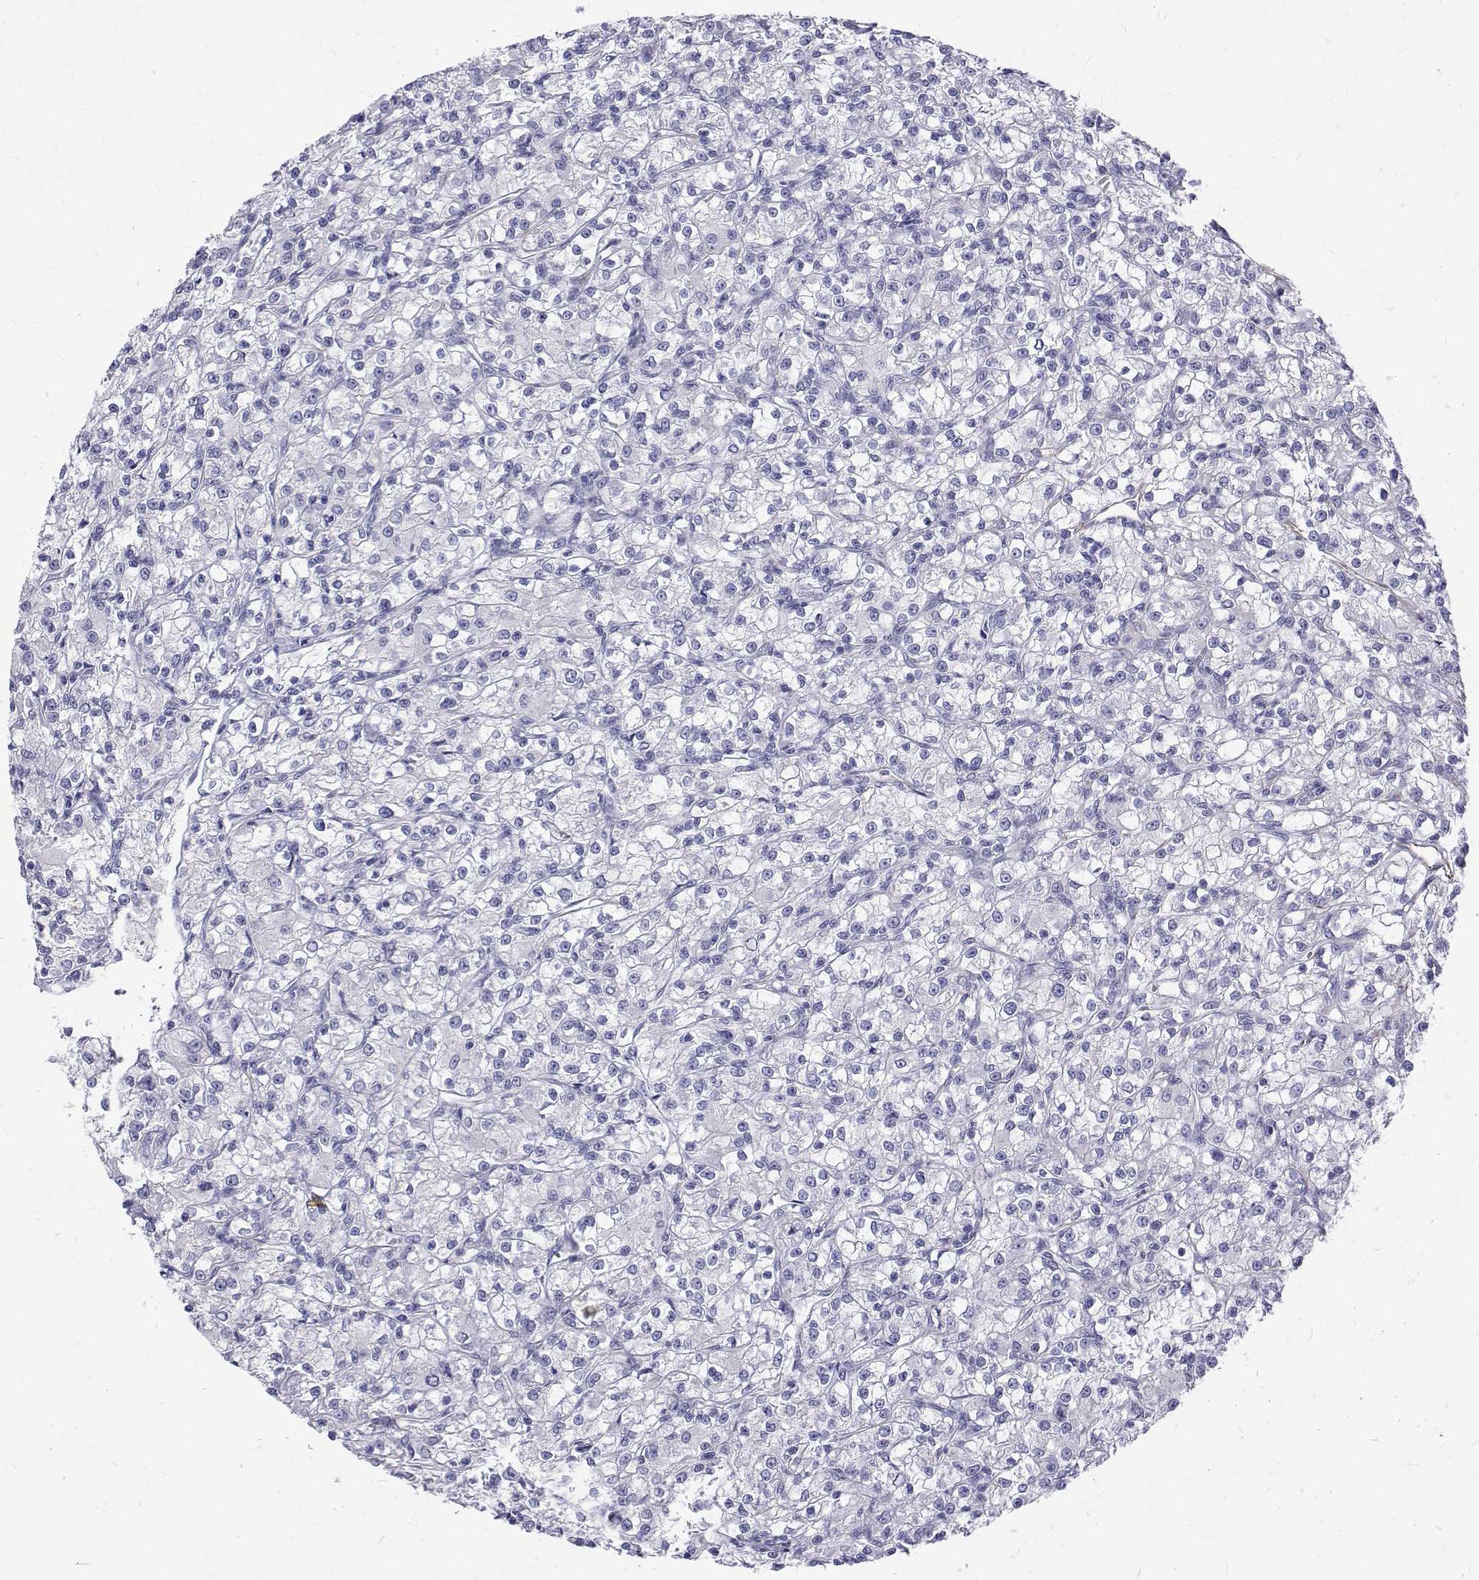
{"staining": {"intensity": "negative", "quantity": "none", "location": "none"}, "tissue": "renal cancer", "cell_type": "Tumor cells", "image_type": "cancer", "snomed": [{"axis": "morphology", "description": "Adenocarcinoma, NOS"}, {"axis": "topography", "description": "Kidney"}], "caption": "This is a histopathology image of immunohistochemistry (IHC) staining of adenocarcinoma (renal), which shows no staining in tumor cells. (Stains: DAB (3,3'-diaminobenzidine) immunohistochemistry with hematoxylin counter stain, Microscopy: brightfield microscopy at high magnification).", "gene": "OPRPN", "patient": {"sex": "female", "age": 59}}